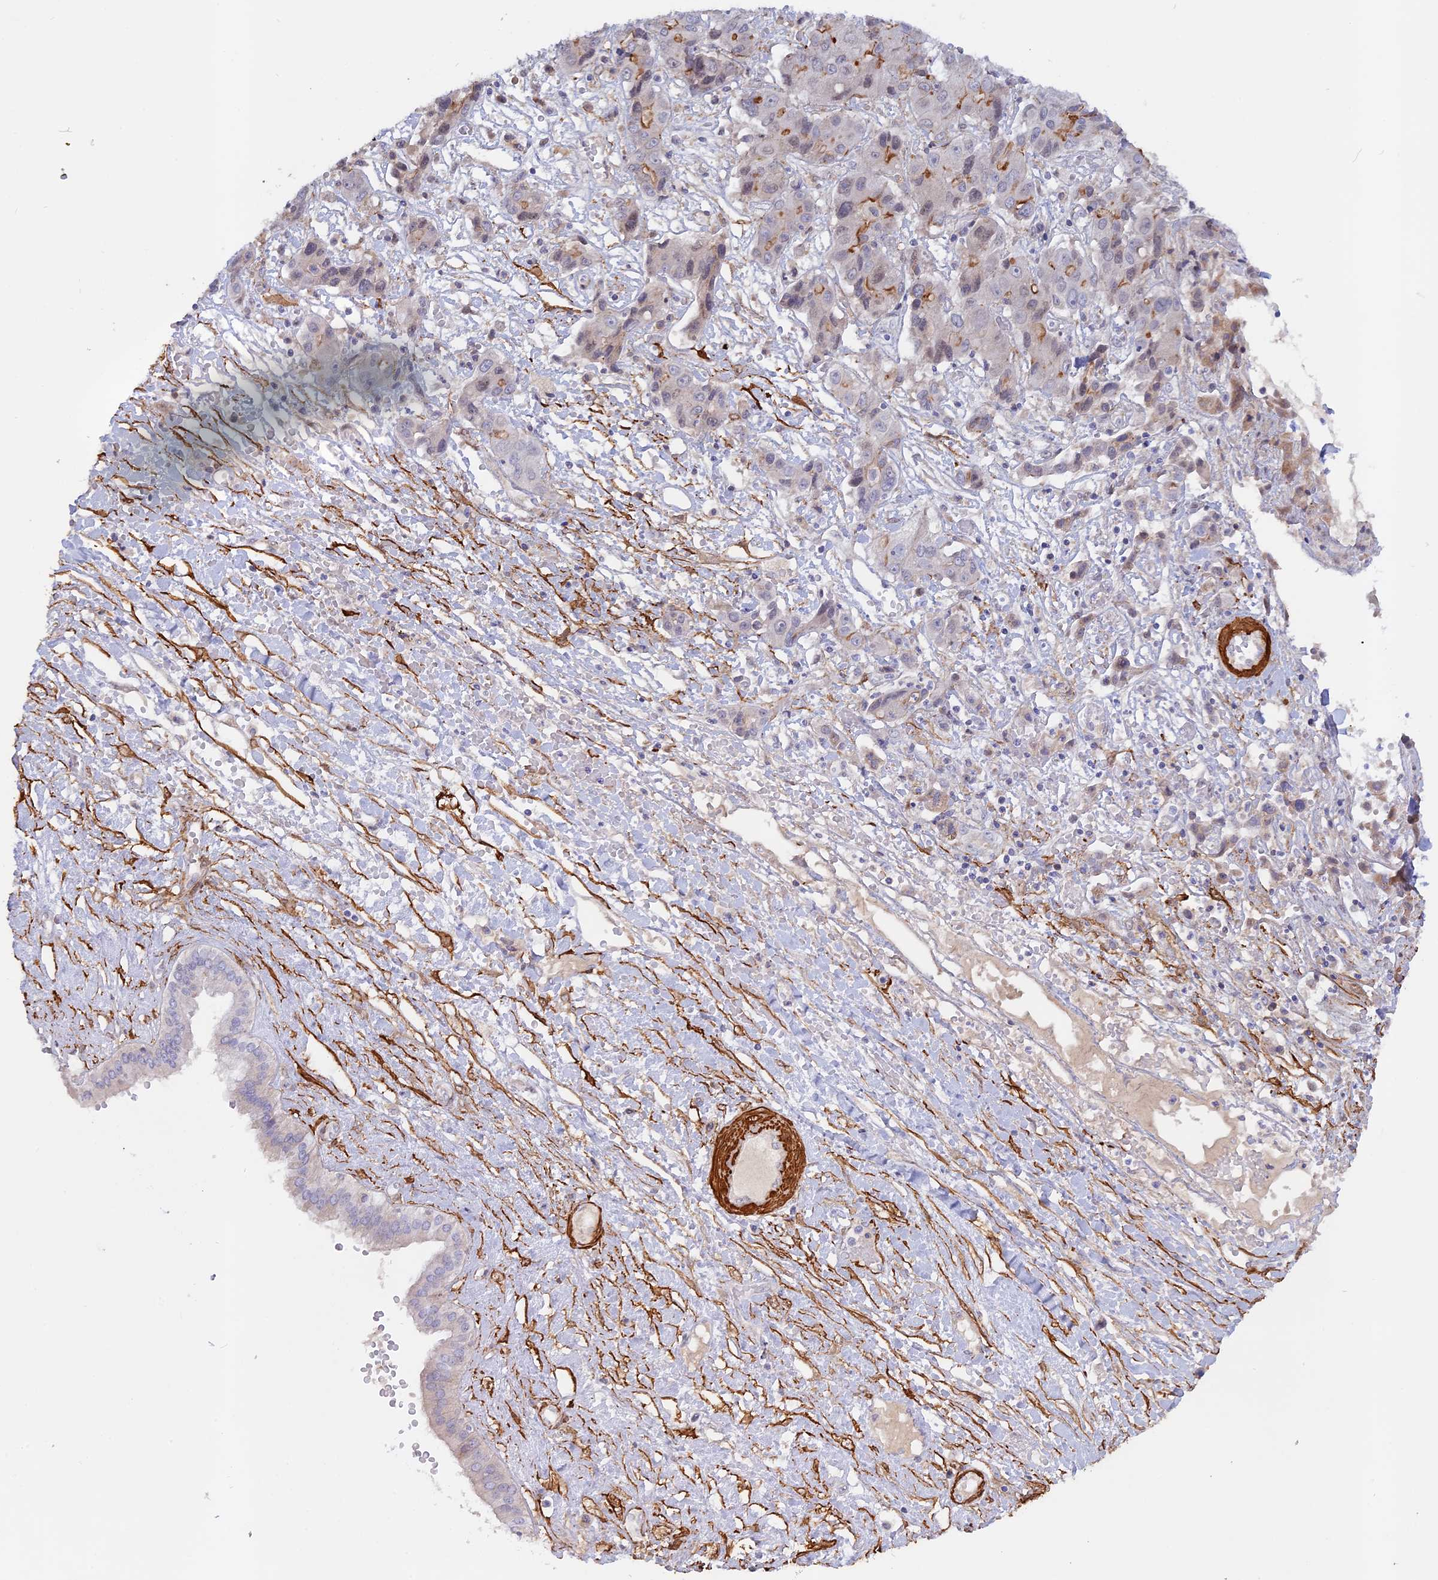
{"staining": {"intensity": "moderate", "quantity": "<25%", "location": "cytoplasmic/membranous"}, "tissue": "liver cancer", "cell_type": "Tumor cells", "image_type": "cancer", "snomed": [{"axis": "morphology", "description": "Cholangiocarcinoma"}, {"axis": "topography", "description": "Liver"}], "caption": "Immunohistochemistry image of neoplastic tissue: human liver cholangiocarcinoma stained using immunohistochemistry shows low levels of moderate protein expression localized specifically in the cytoplasmic/membranous of tumor cells, appearing as a cytoplasmic/membranous brown color.", "gene": "CCDC154", "patient": {"sex": "male", "age": 67}}